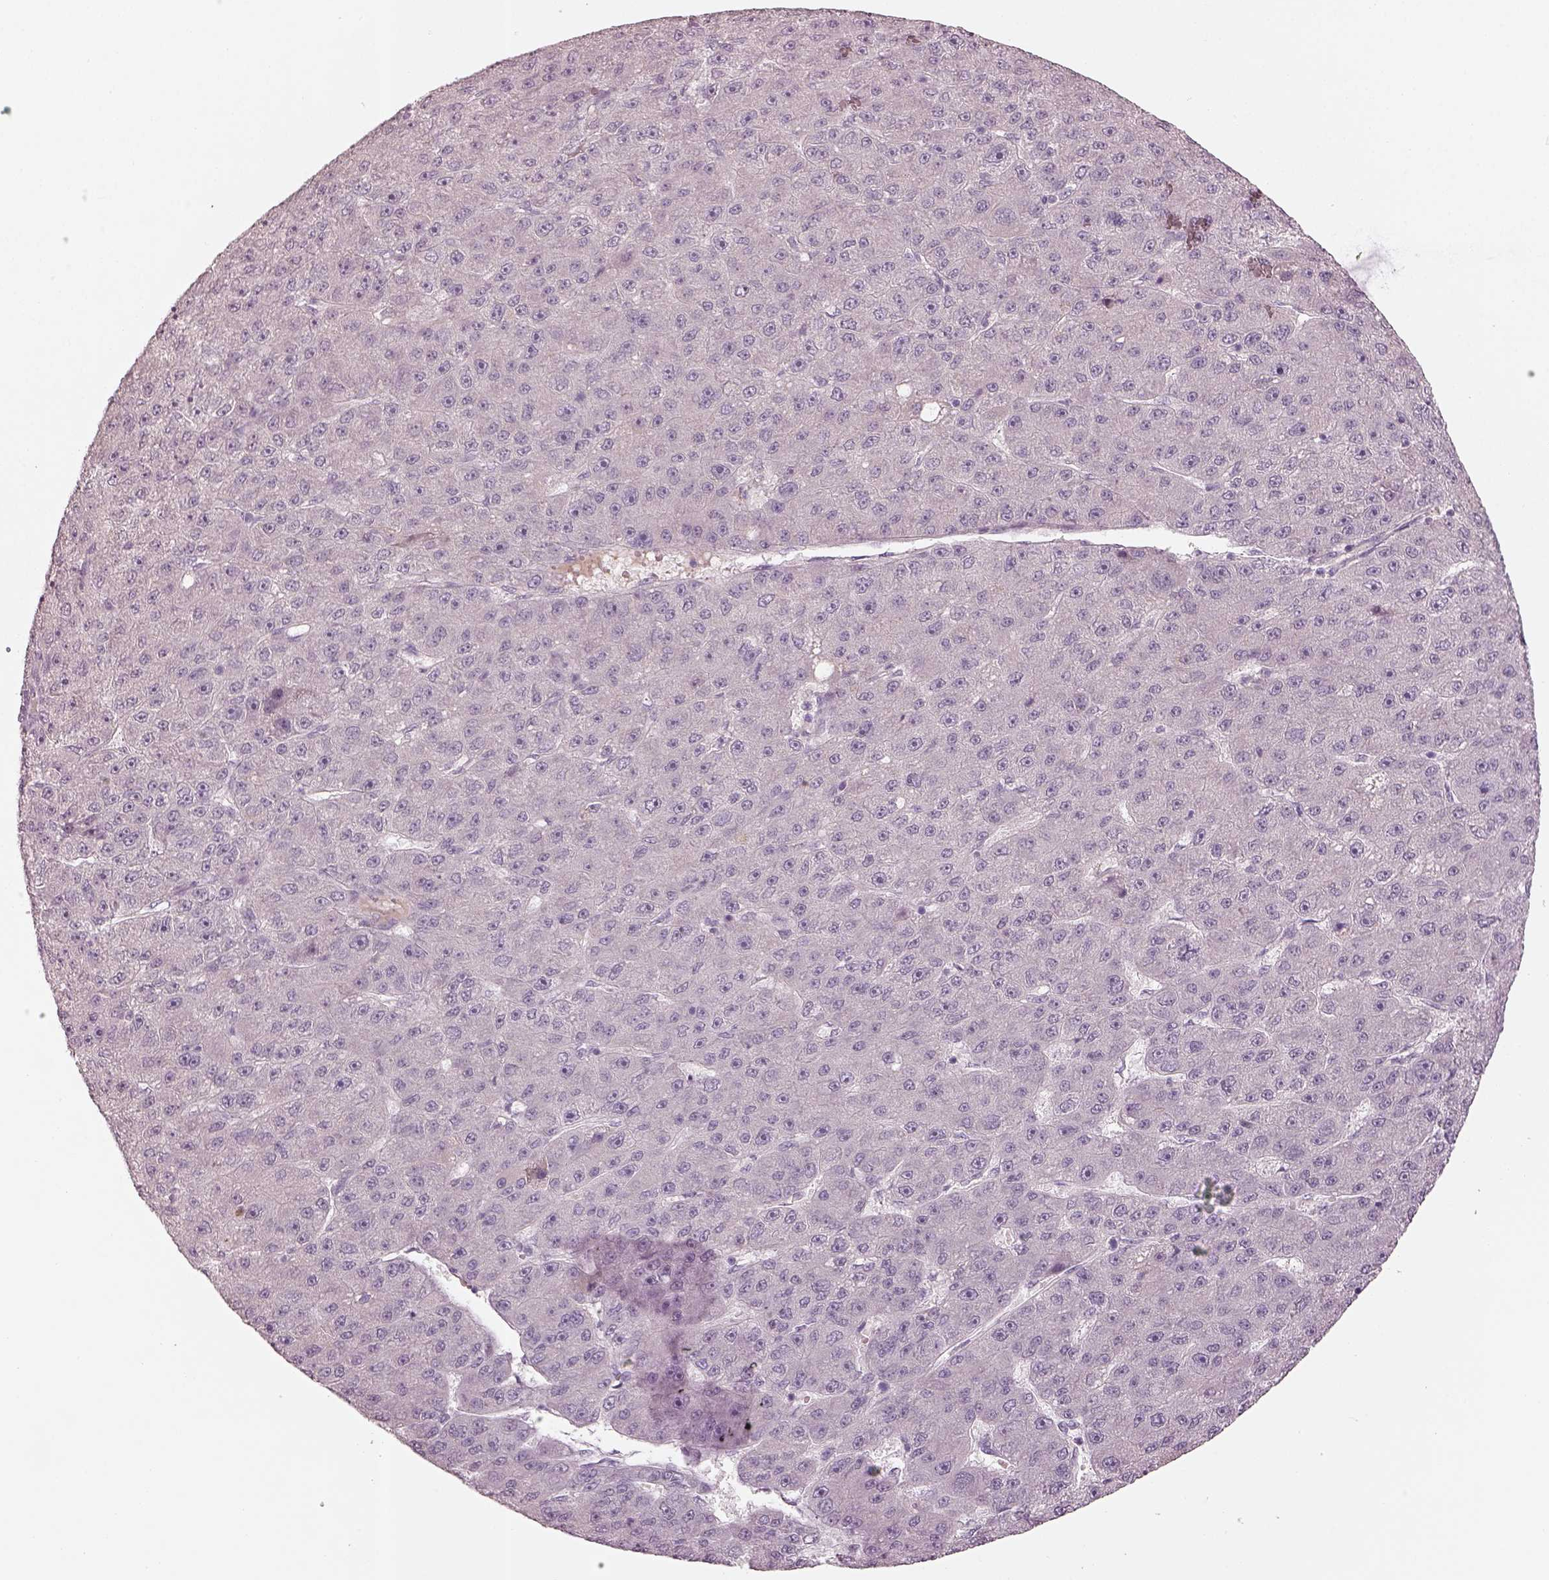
{"staining": {"intensity": "negative", "quantity": "none", "location": "none"}, "tissue": "liver cancer", "cell_type": "Tumor cells", "image_type": "cancer", "snomed": [{"axis": "morphology", "description": "Carcinoma, Hepatocellular, NOS"}, {"axis": "topography", "description": "Liver"}], "caption": "DAB immunohistochemical staining of human hepatocellular carcinoma (liver) demonstrates no significant expression in tumor cells. (Brightfield microscopy of DAB immunohistochemistry (IHC) at high magnification).", "gene": "SPATA6L", "patient": {"sex": "male", "age": 67}}